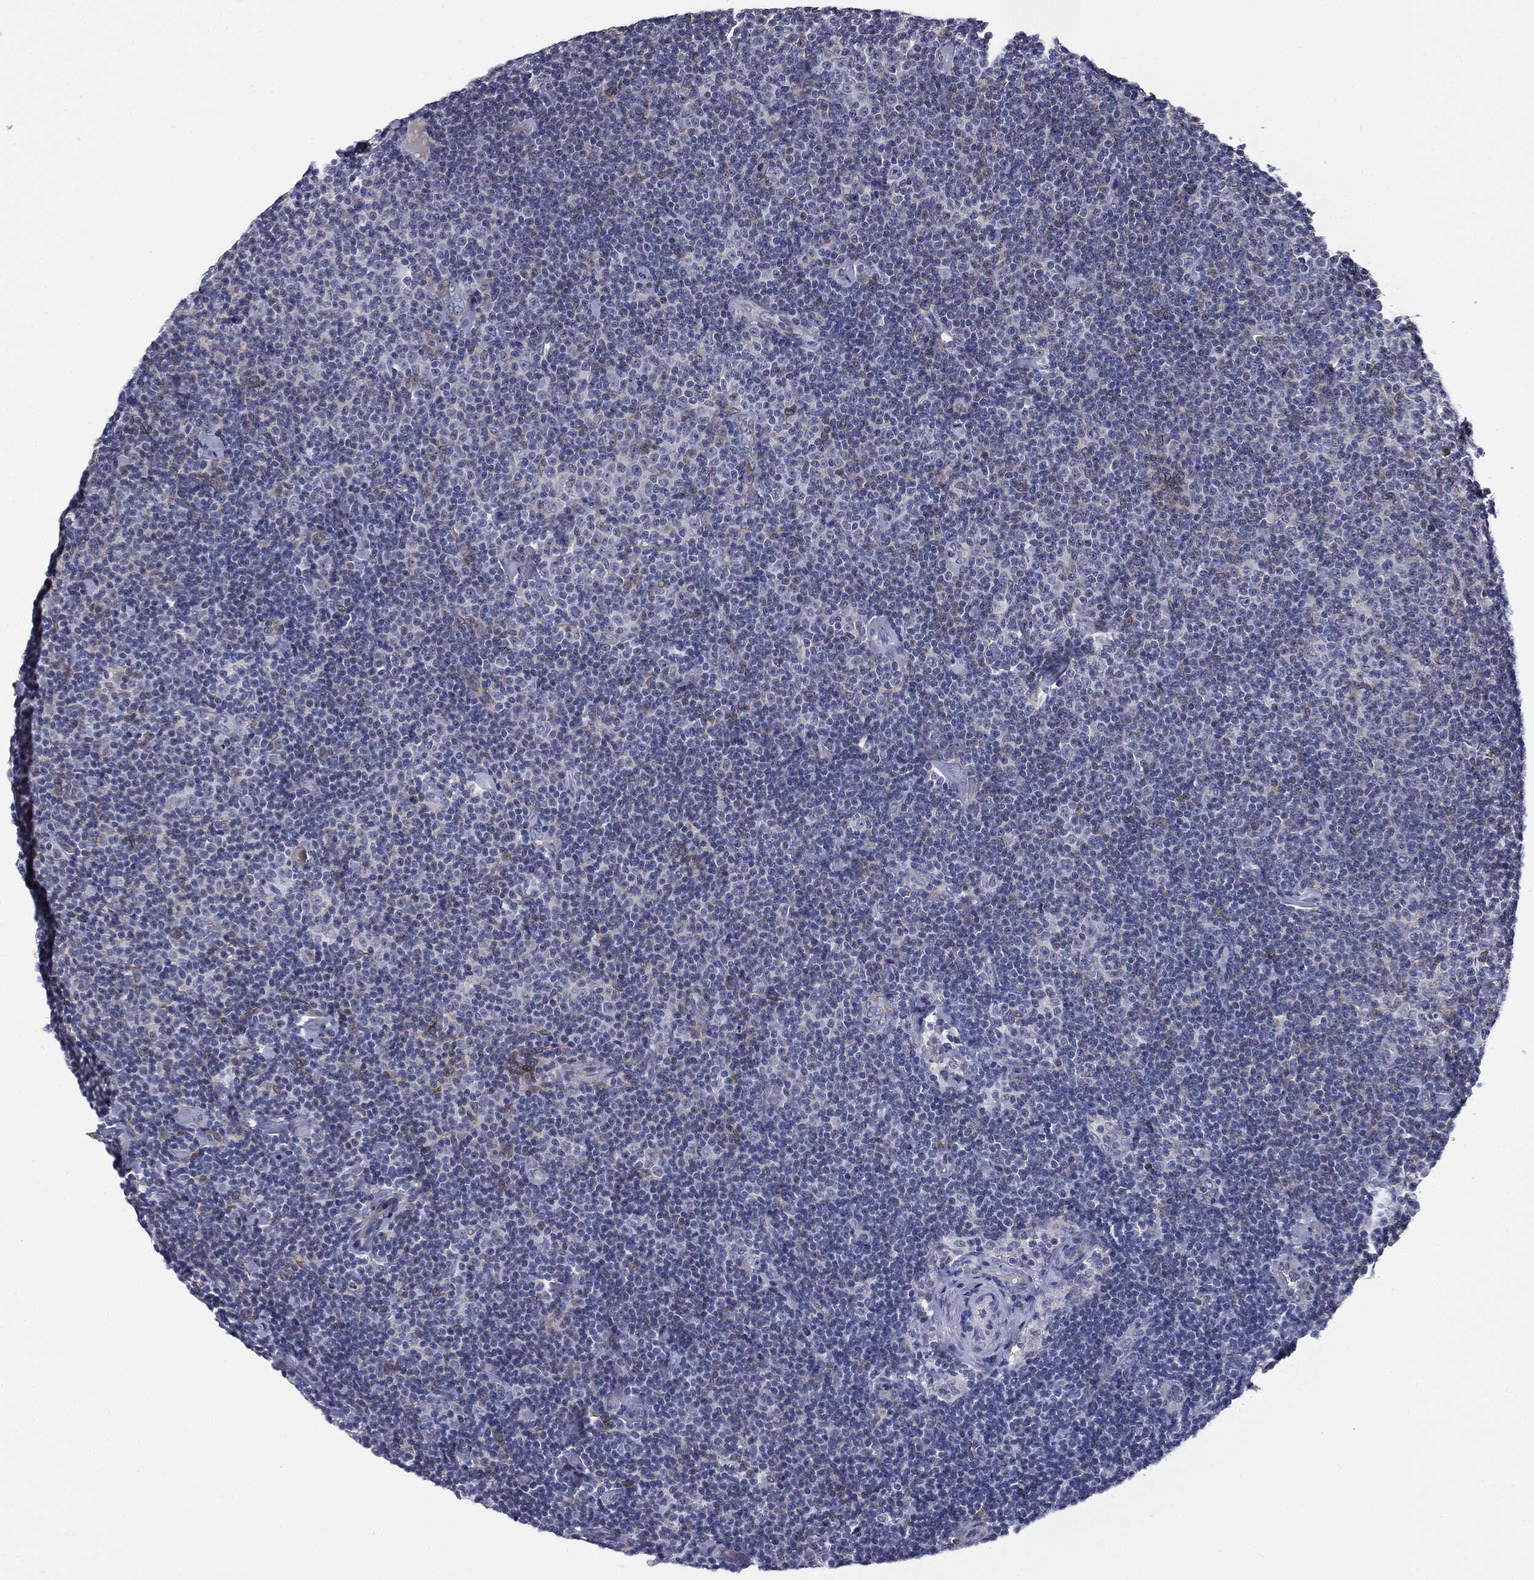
{"staining": {"intensity": "negative", "quantity": "none", "location": "none"}, "tissue": "lymphoma", "cell_type": "Tumor cells", "image_type": "cancer", "snomed": [{"axis": "morphology", "description": "Malignant lymphoma, non-Hodgkin's type, Low grade"}, {"axis": "topography", "description": "Lymph node"}], "caption": "High magnification brightfield microscopy of low-grade malignant lymphoma, non-Hodgkin's type stained with DAB (brown) and counterstained with hematoxylin (blue): tumor cells show no significant expression.", "gene": "KRT5", "patient": {"sex": "male", "age": 81}}